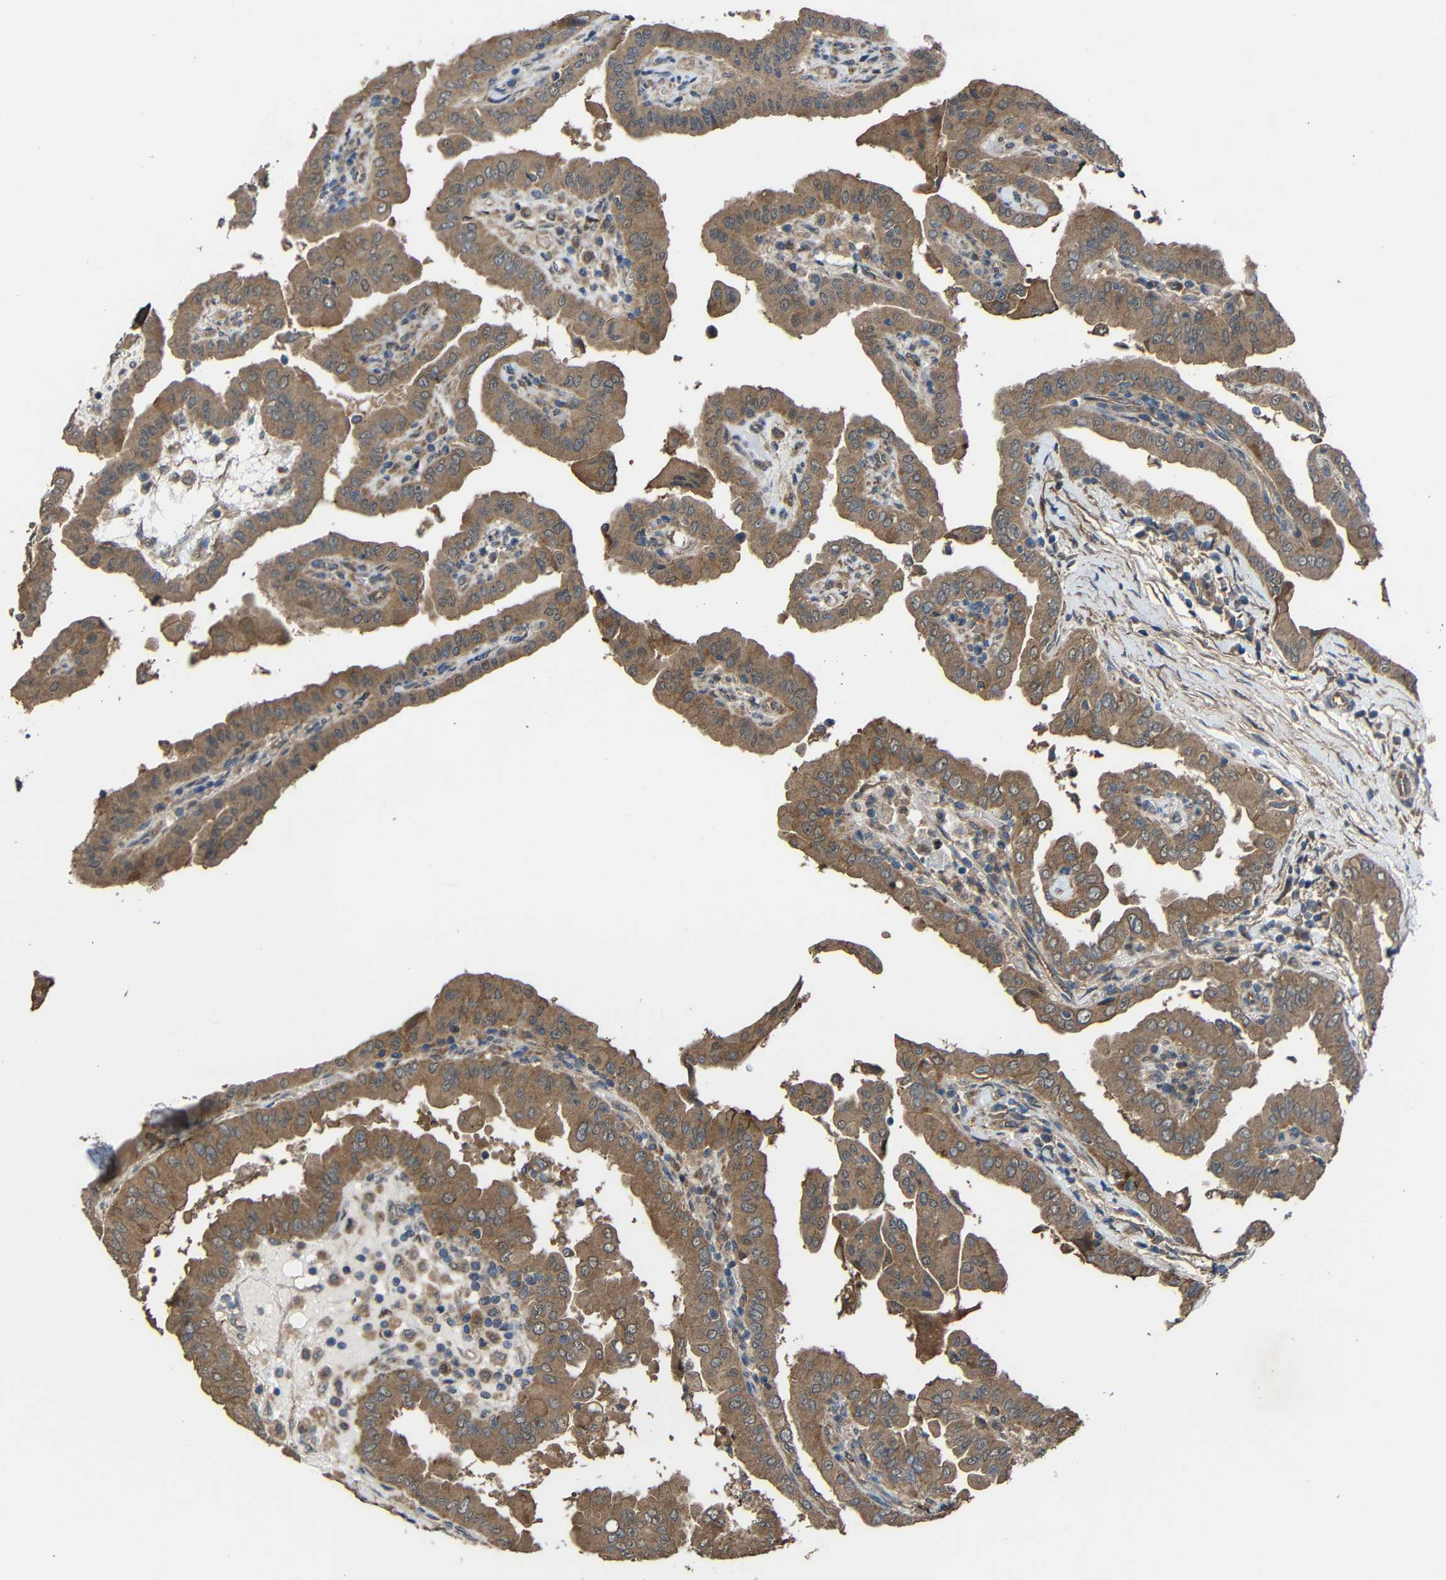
{"staining": {"intensity": "moderate", "quantity": ">75%", "location": "cytoplasmic/membranous"}, "tissue": "thyroid cancer", "cell_type": "Tumor cells", "image_type": "cancer", "snomed": [{"axis": "morphology", "description": "Papillary adenocarcinoma, NOS"}, {"axis": "topography", "description": "Thyroid gland"}], "caption": "IHC staining of papillary adenocarcinoma (thyroid), which shows medium levels of moderate cytoplasmic/membranous positivity in about >75% of tumor cells indicating moderate cytoplasmic/membranous protein expression. The staining was performed using DAB (3,3'-diaminobenzidine) (brown) for protein detection and nuclei were counterstained in hematoxylin (blue).", "gene": "CHST9", "patient": {"sex": "male", "age": 33}}